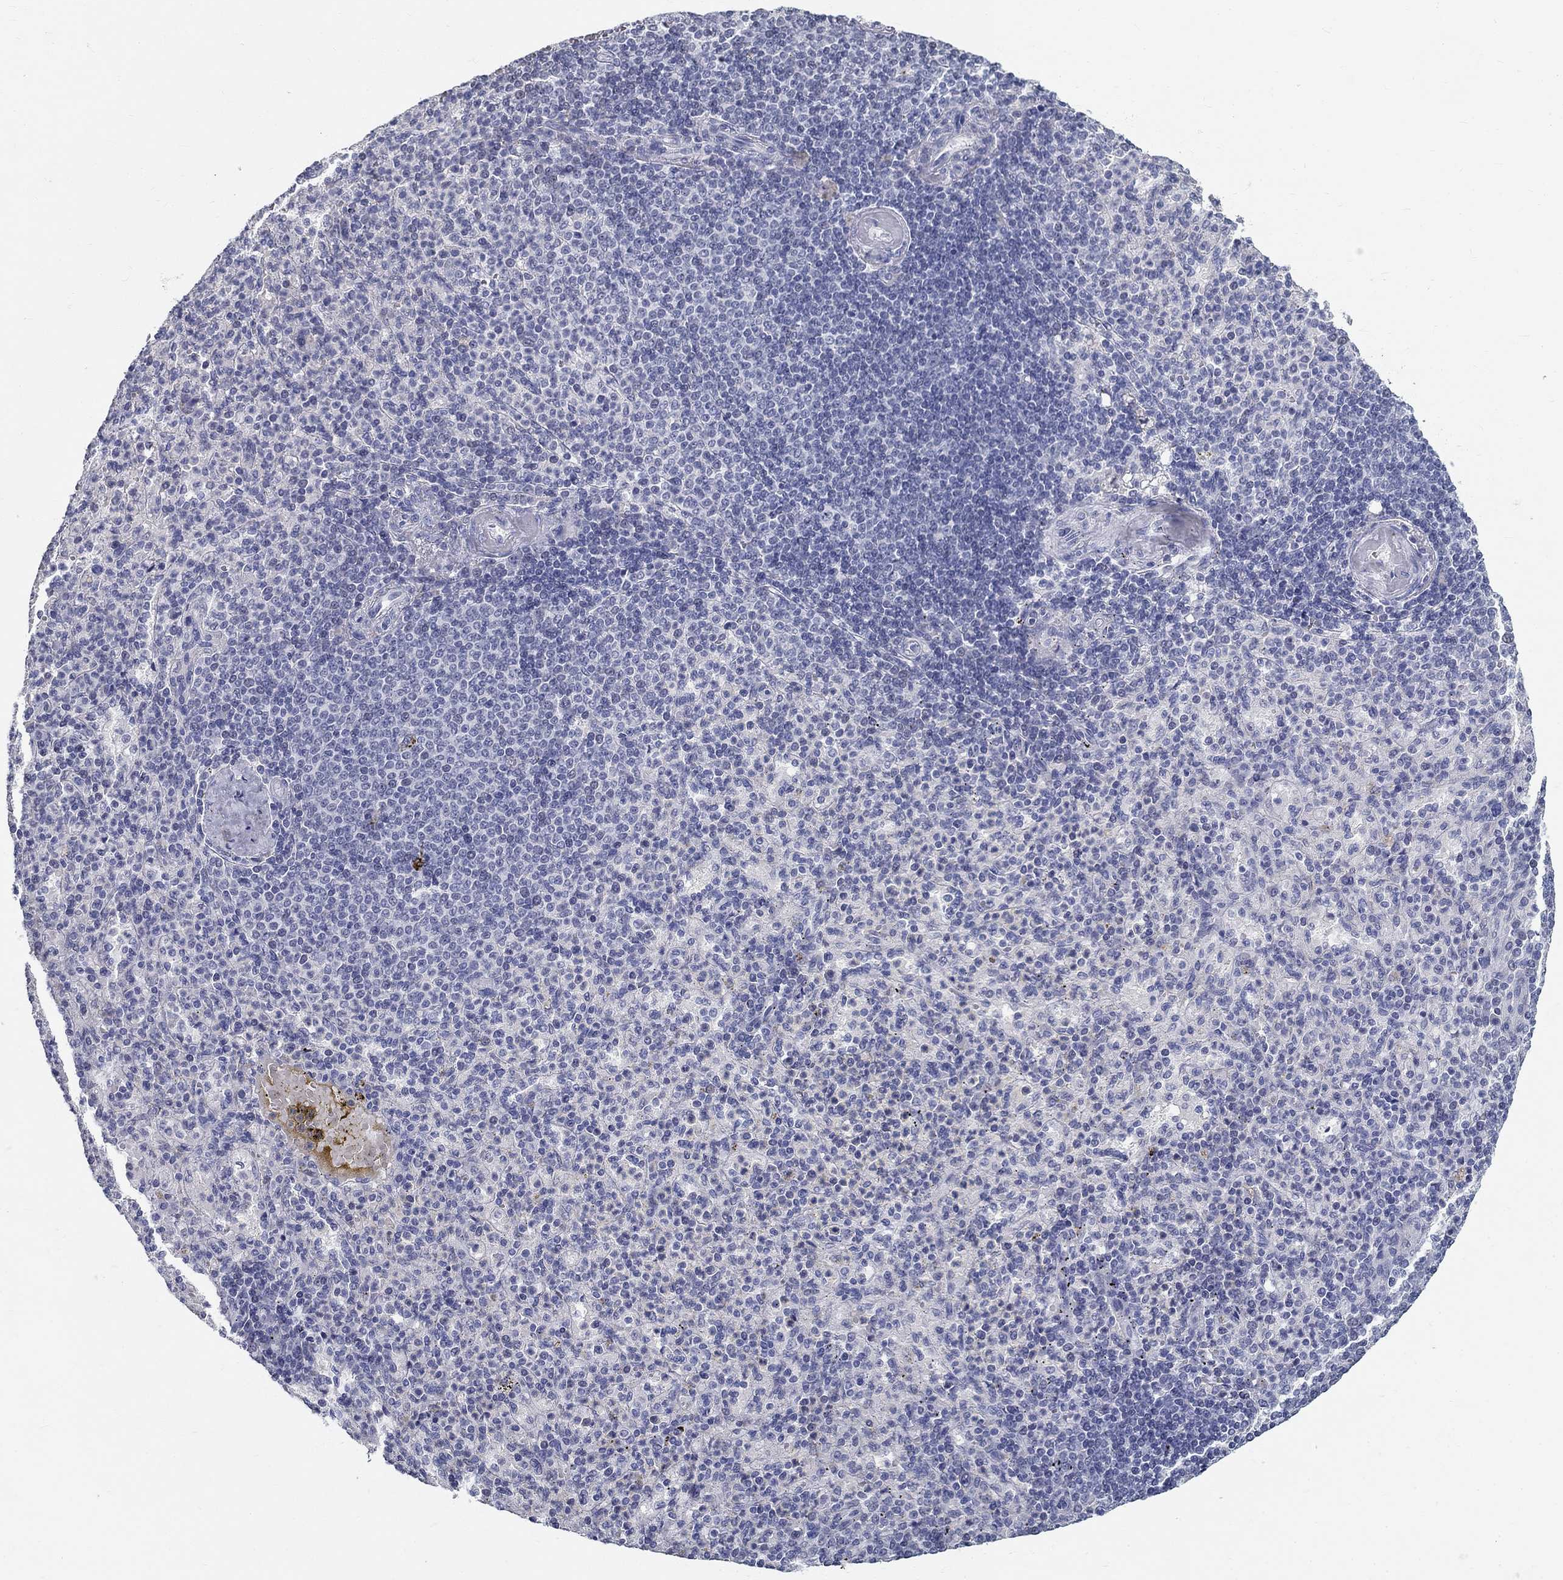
{"staining": {"intensity": "negative", "quantity": "none", "location": "none"}, "tissue": "spleen", "cell_type": "Cells in red pulp", "image_type": "normal", "snomed": [{"axis": "morphology", "description": "Normal tissue, NOS"}, {"axis": "topography", "description": "Spleen"}], "caption": "The histopathology image shows no staining of cells in red pulp in normal spleen.", "gene": "ENSG00000290147", "patient": {"sex": "female", "age": 74}}